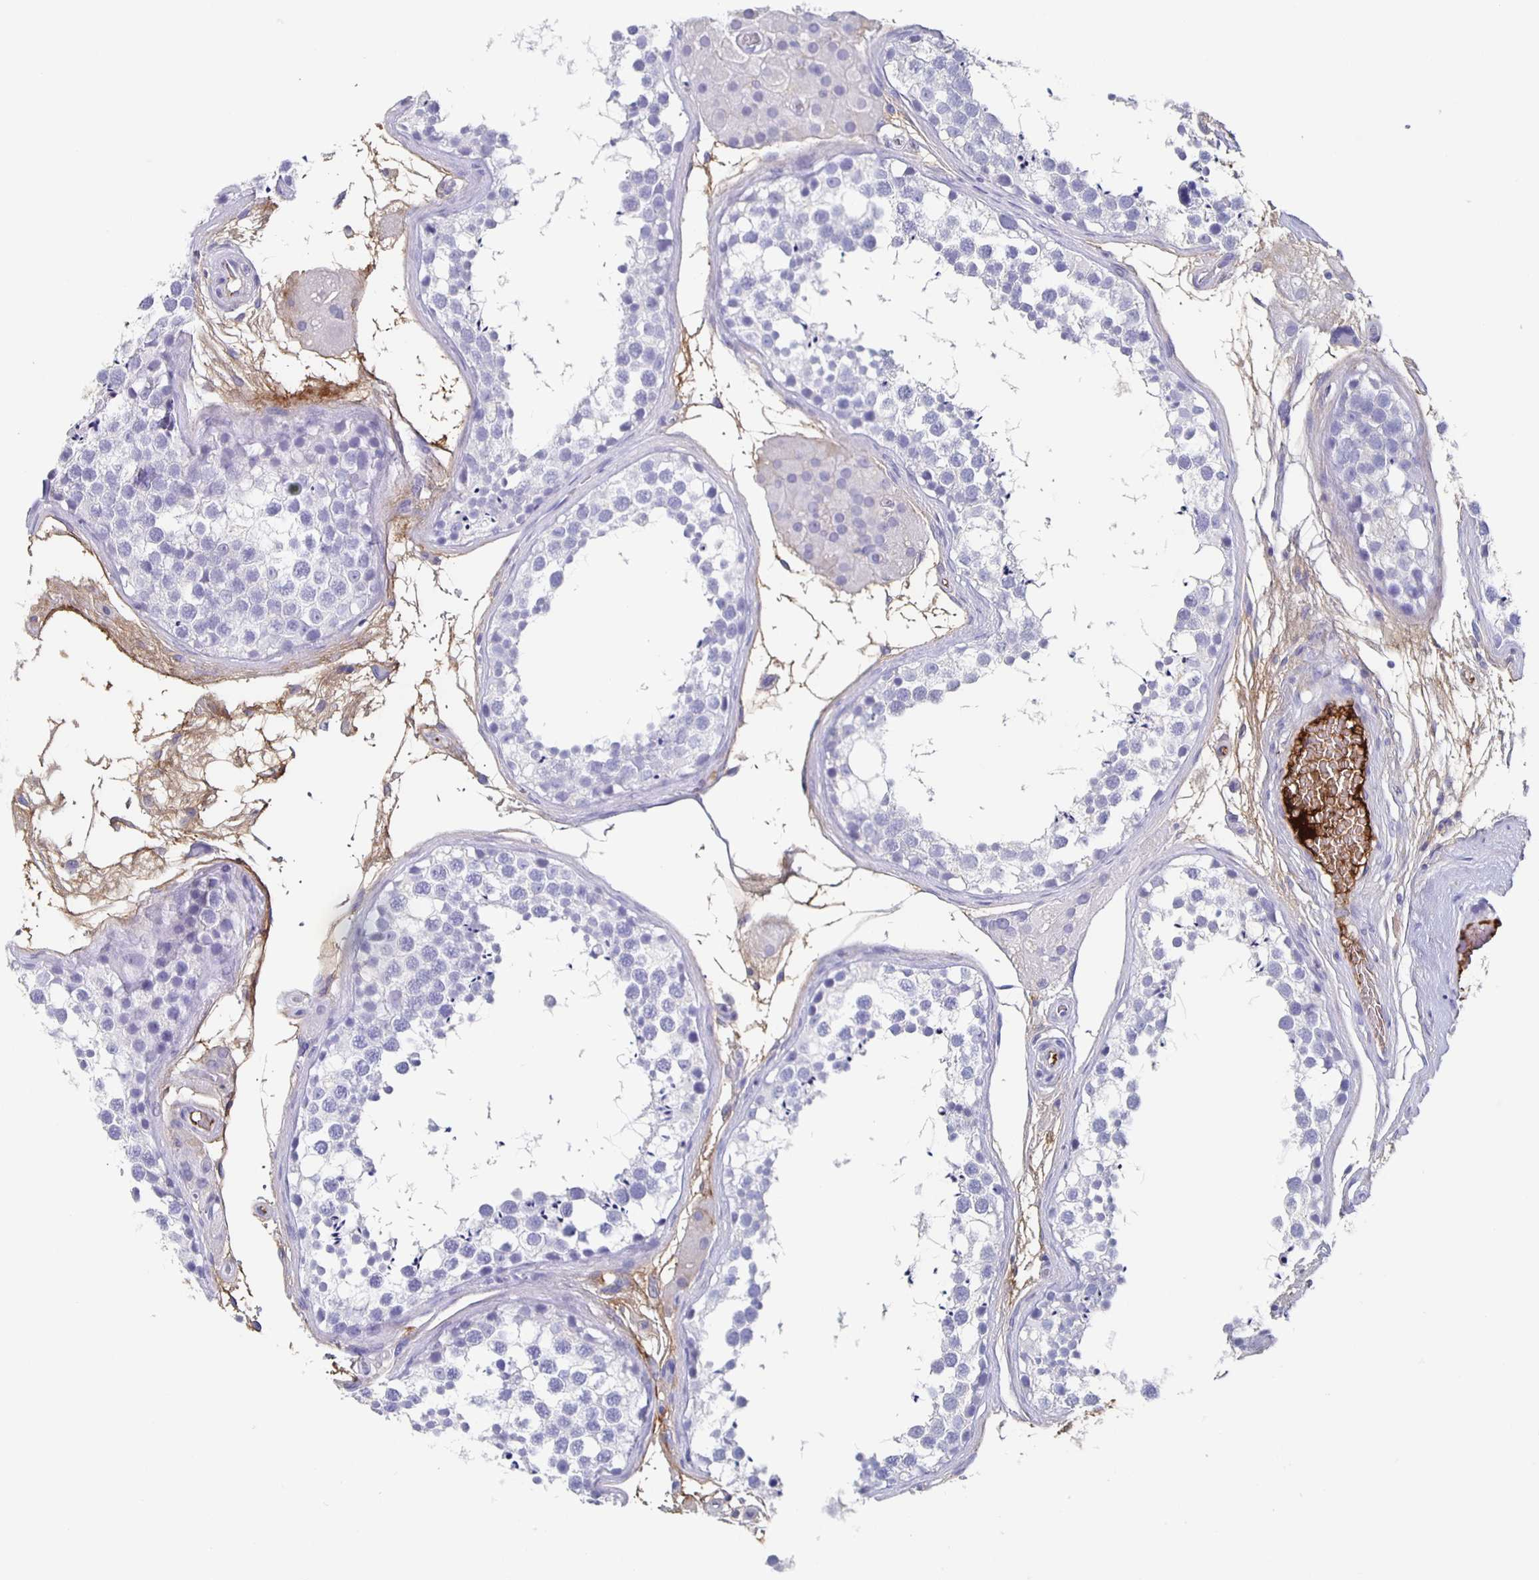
{"staining": {"intensity": "negative", "quantity": "none", "location": "none"}, "tissue": "testis", "cell_type": "Cells in seminiferous ducts", "image_type": "normal", "snomed": [{"axis": "morphology", "description": "Normal tissue, NOS"}, {"axis": "morphology", "description": "Seminoma, NOS"}, {"axis": "topography", "description": "Testis"}], "caption": "High magnification brightfield microscopy of benign testis stained with DAB (3,3'-diaminobenzidine) (brown) and counterstained with hematoxylin (blue): cells in seminiferous ducts show no significant staining. The staining is performed using DAB brown chromogen with nuclei counter-stained in using hematoxylin.", "gene": "FGA", "patient": {"sex": "male", "age": 65}}